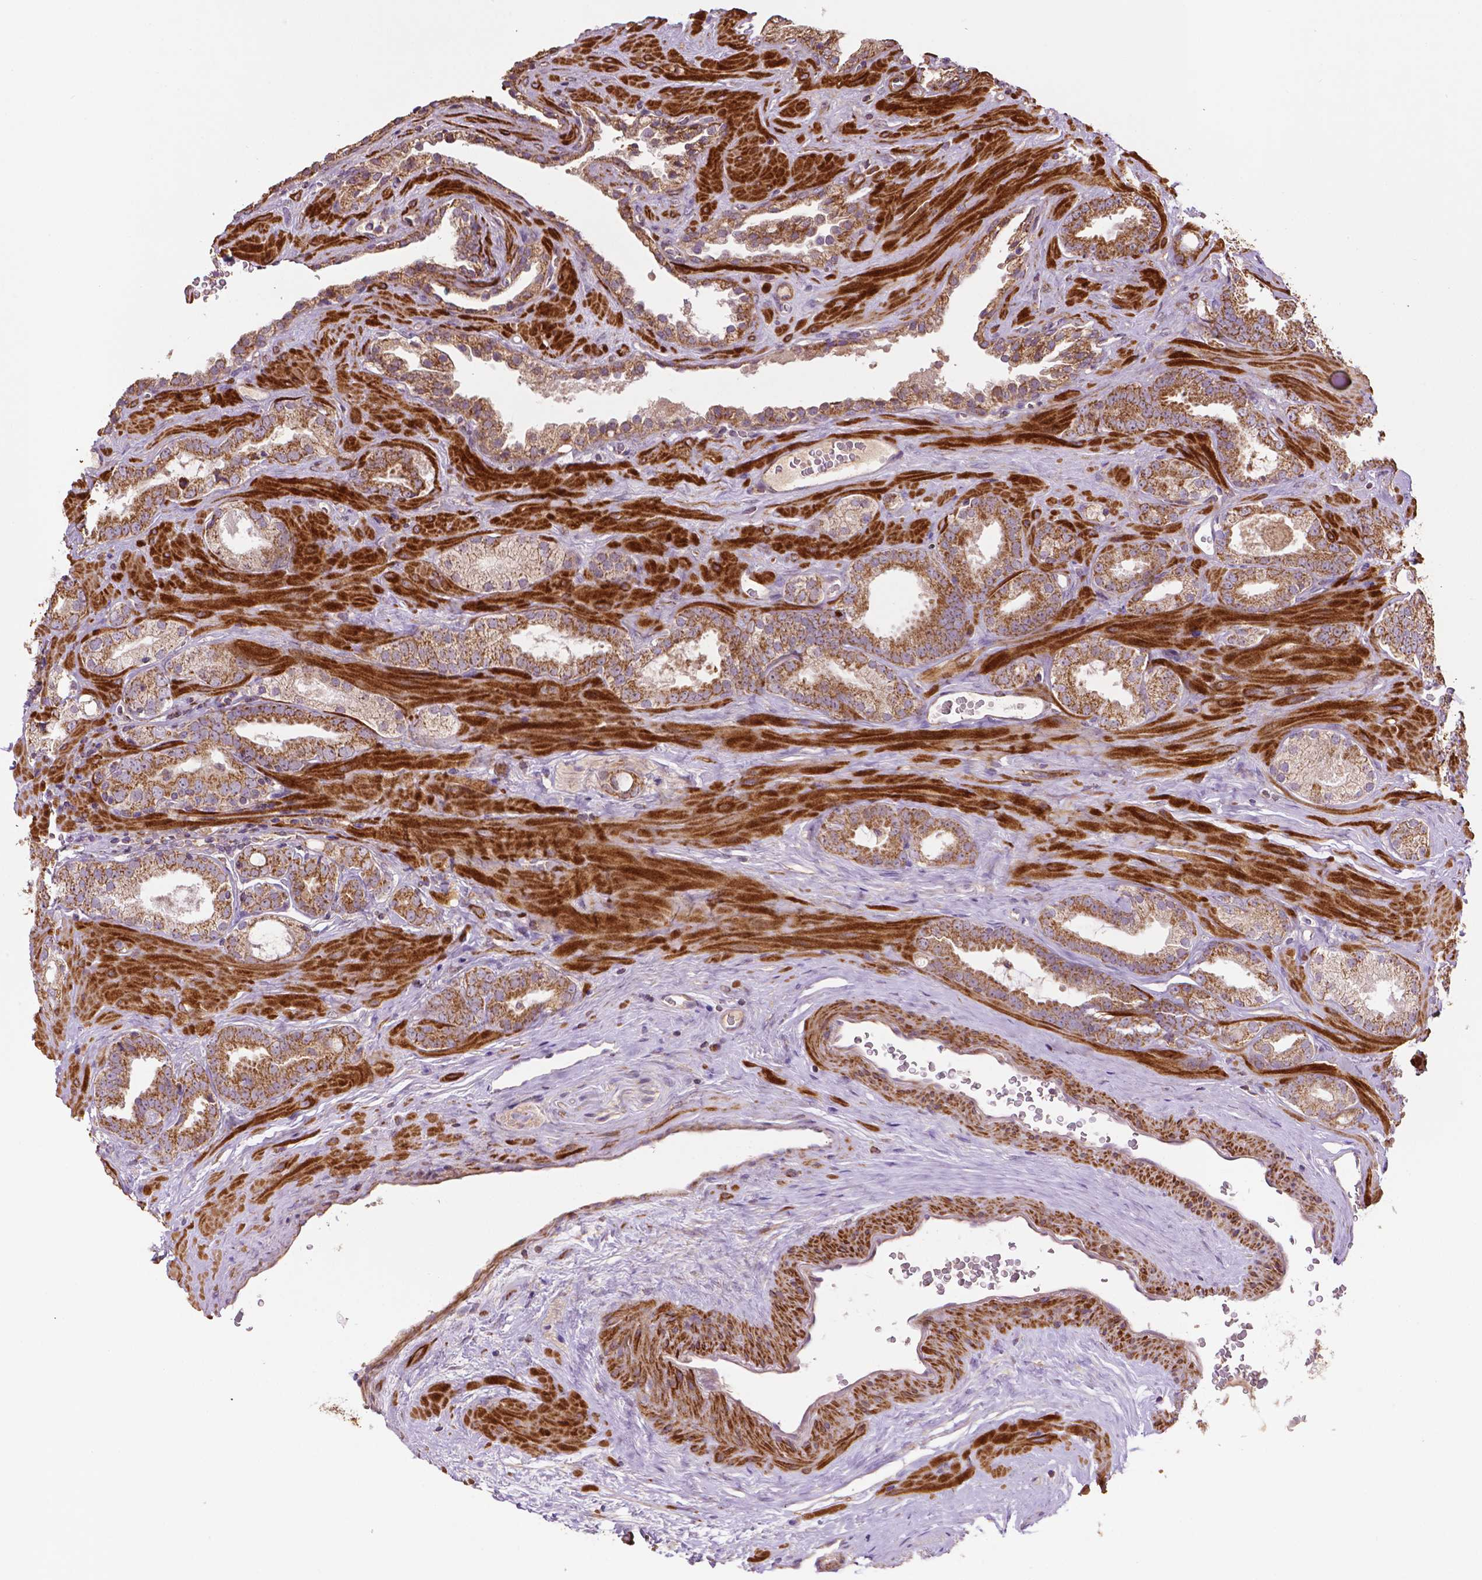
{"staining": {"intensity": "moderate", "quantity": ">75%", "location": "cytoplasmic/membranous"}, "tissue": "prostate cancer", "cell_type": "Tumor cells", "image_type": "cancer", "snomed": [{"axis": "morphology", "description": "Adenocarcinoma, Low grade"}, {"axis": "topography", "description": "Prostate"}], "caption": "High-power microscopy captured an IHC image of prostate low-grade adenocarcinoma, revealing moderate cytoplasmic/membranous expression in about >75% of tumor cells.", "gene": "LRR1", "patient": {"sex": "male", "age": 62}}